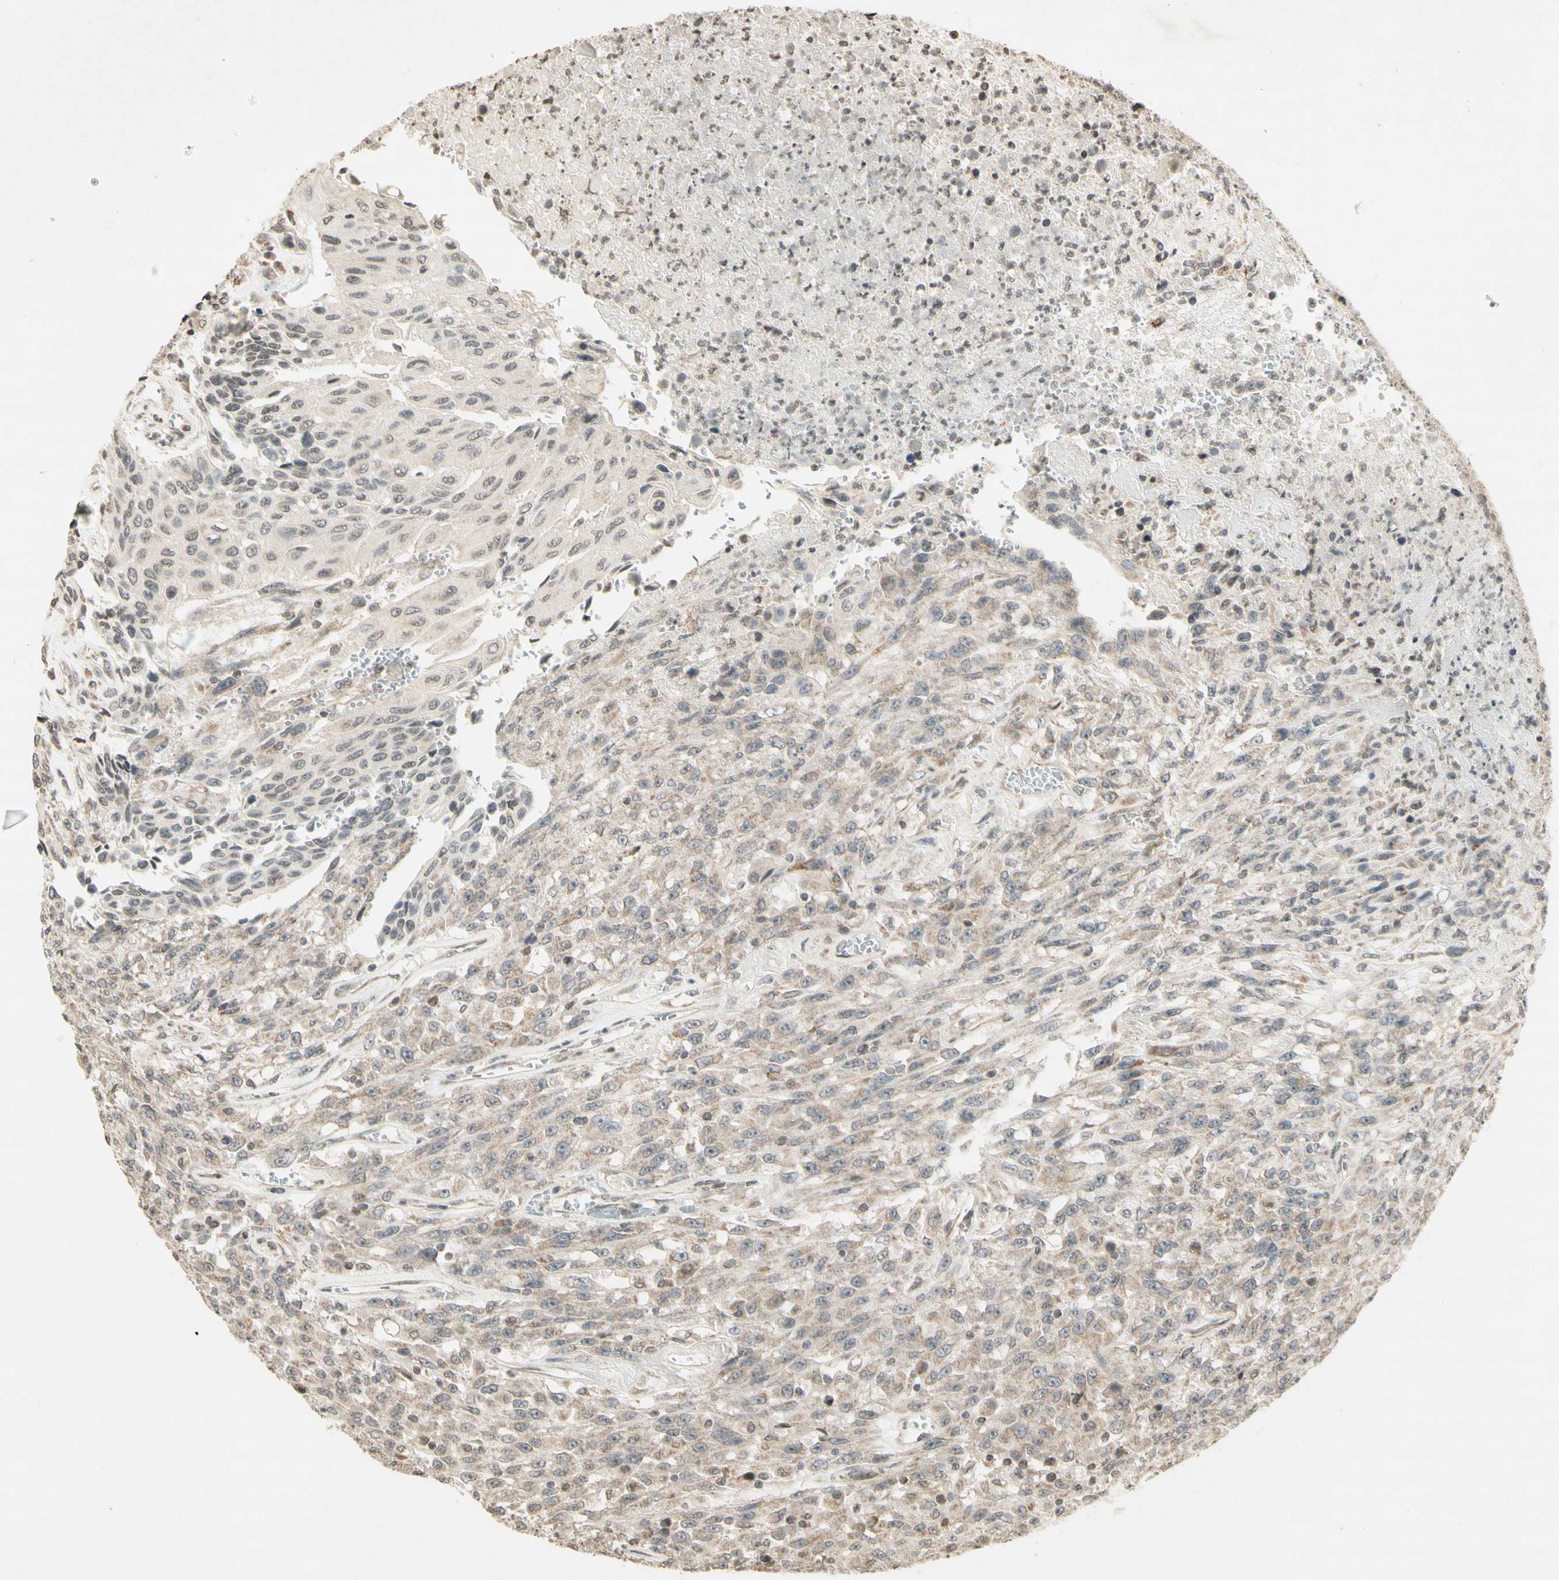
{"staining": {"intensity": "weak", "quantity": "<25%", "location": "cytoplasmic/membranous"}, "tissue": "urothelial cancer", "cell_type": "Tumor cells", "image_type": "cancer", "snomed": [{"axis": "morphology", "description": "Urothelial carcinoma, High grade"}, {"axis": "topography", "description": "Urinary bladder"}], "caption": "There is no significant positivity in tumor cells of urothelial cancer.", "gene": "CCNI", "patient": {"sex": "male", "age": 66}}